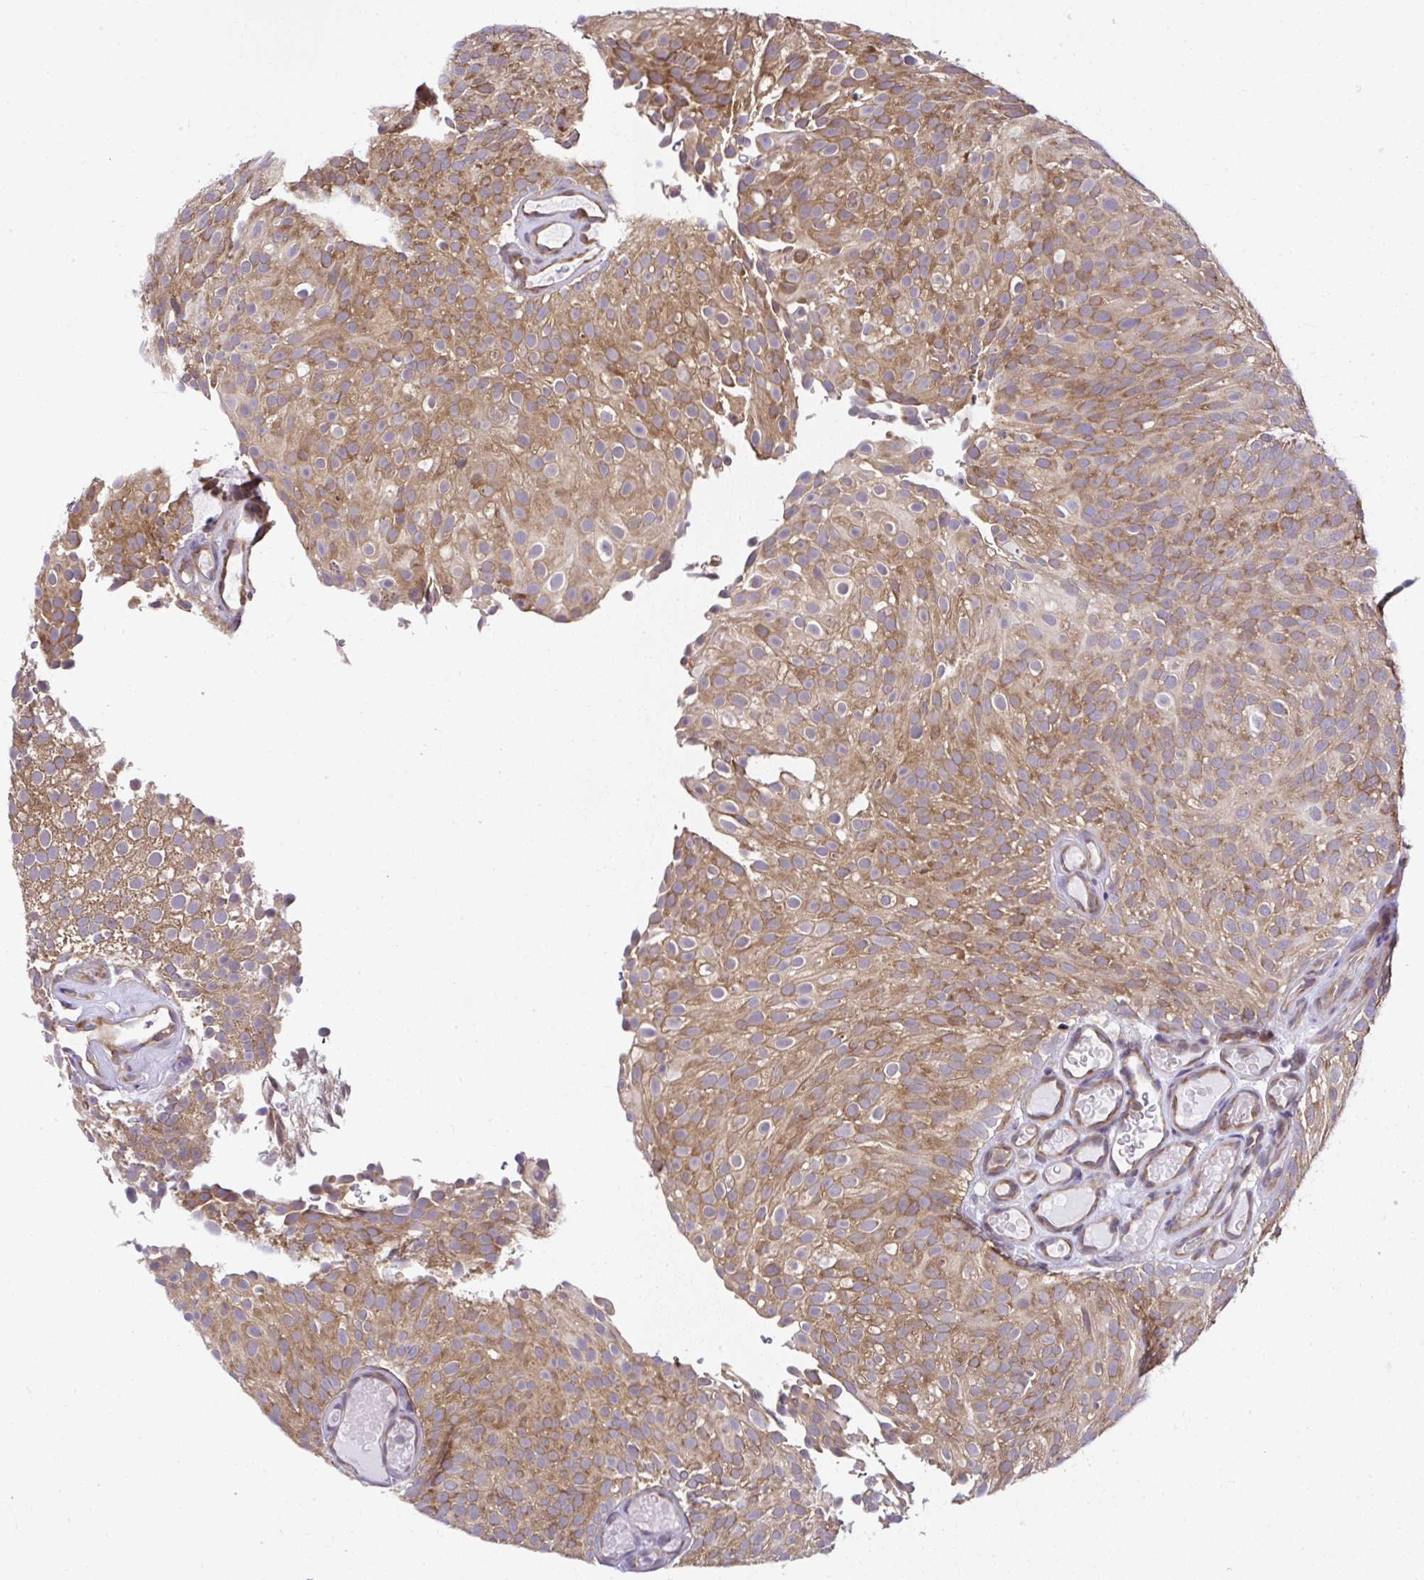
{"staining": {"intensity": "moderate", "quantity": ">75%", "location": "cytoplasmic/membranous"}, "tissue": "urothelial cancer", "cell_type": "Tumor cells", "image_type": "cancer", "snomed": [{"axis": "morphology", "description": "Urothelial carcinoma, Low grade"}, {"axis": "topography", "description": "Urinary bladder"}], "caption": "This histopathology image exhibits immunohistochemistry (IHC) staining of human urothelial carcinoma (low-grade), with medium moderate cytoplasmic/membranous staining in about >75% of tumor cells.", "gene": "RPS7", "patient": {"sex": "male", "age": 78}}